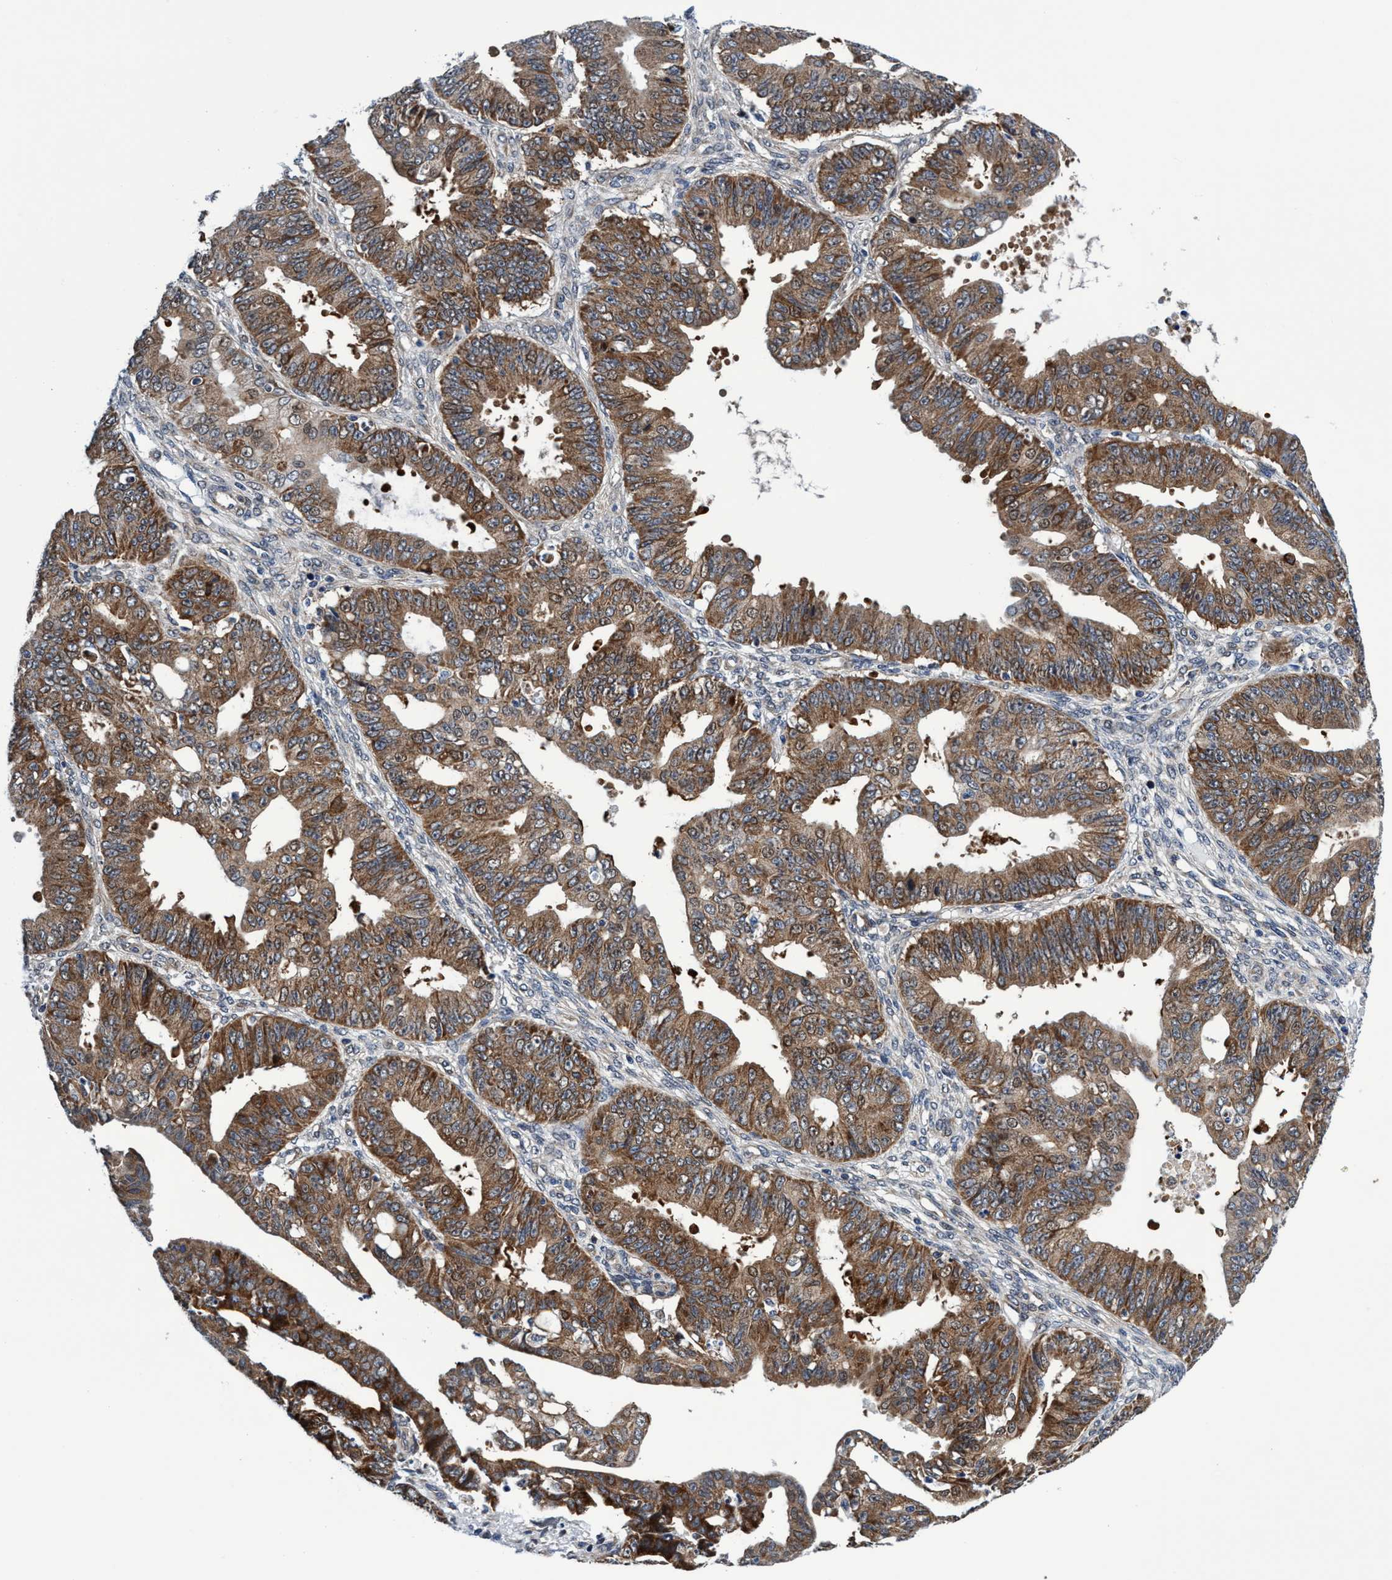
{"staining": {"intensity": "moderate", "quantity": ">75%", "location": "cytoplasmic/membranous"}, "tissue": "ovarian cancer", "cell_type": "Tumor cells", "image_type": "cancer", "snomed": [{"axis": "morphology", "description": "Carcinoma, endometroid"}, {"axis": "topography", "description": "Ovary"}], "caption": "Immunohistochemistry of human endometroid carcinoma (ovarian) exhibits medium levels of moderate cytoplasmic/membranous positivity in approximately >75% of tumor cells.", "gene": "AGAP2", "patient": {"sex": "female", "age": 42}}